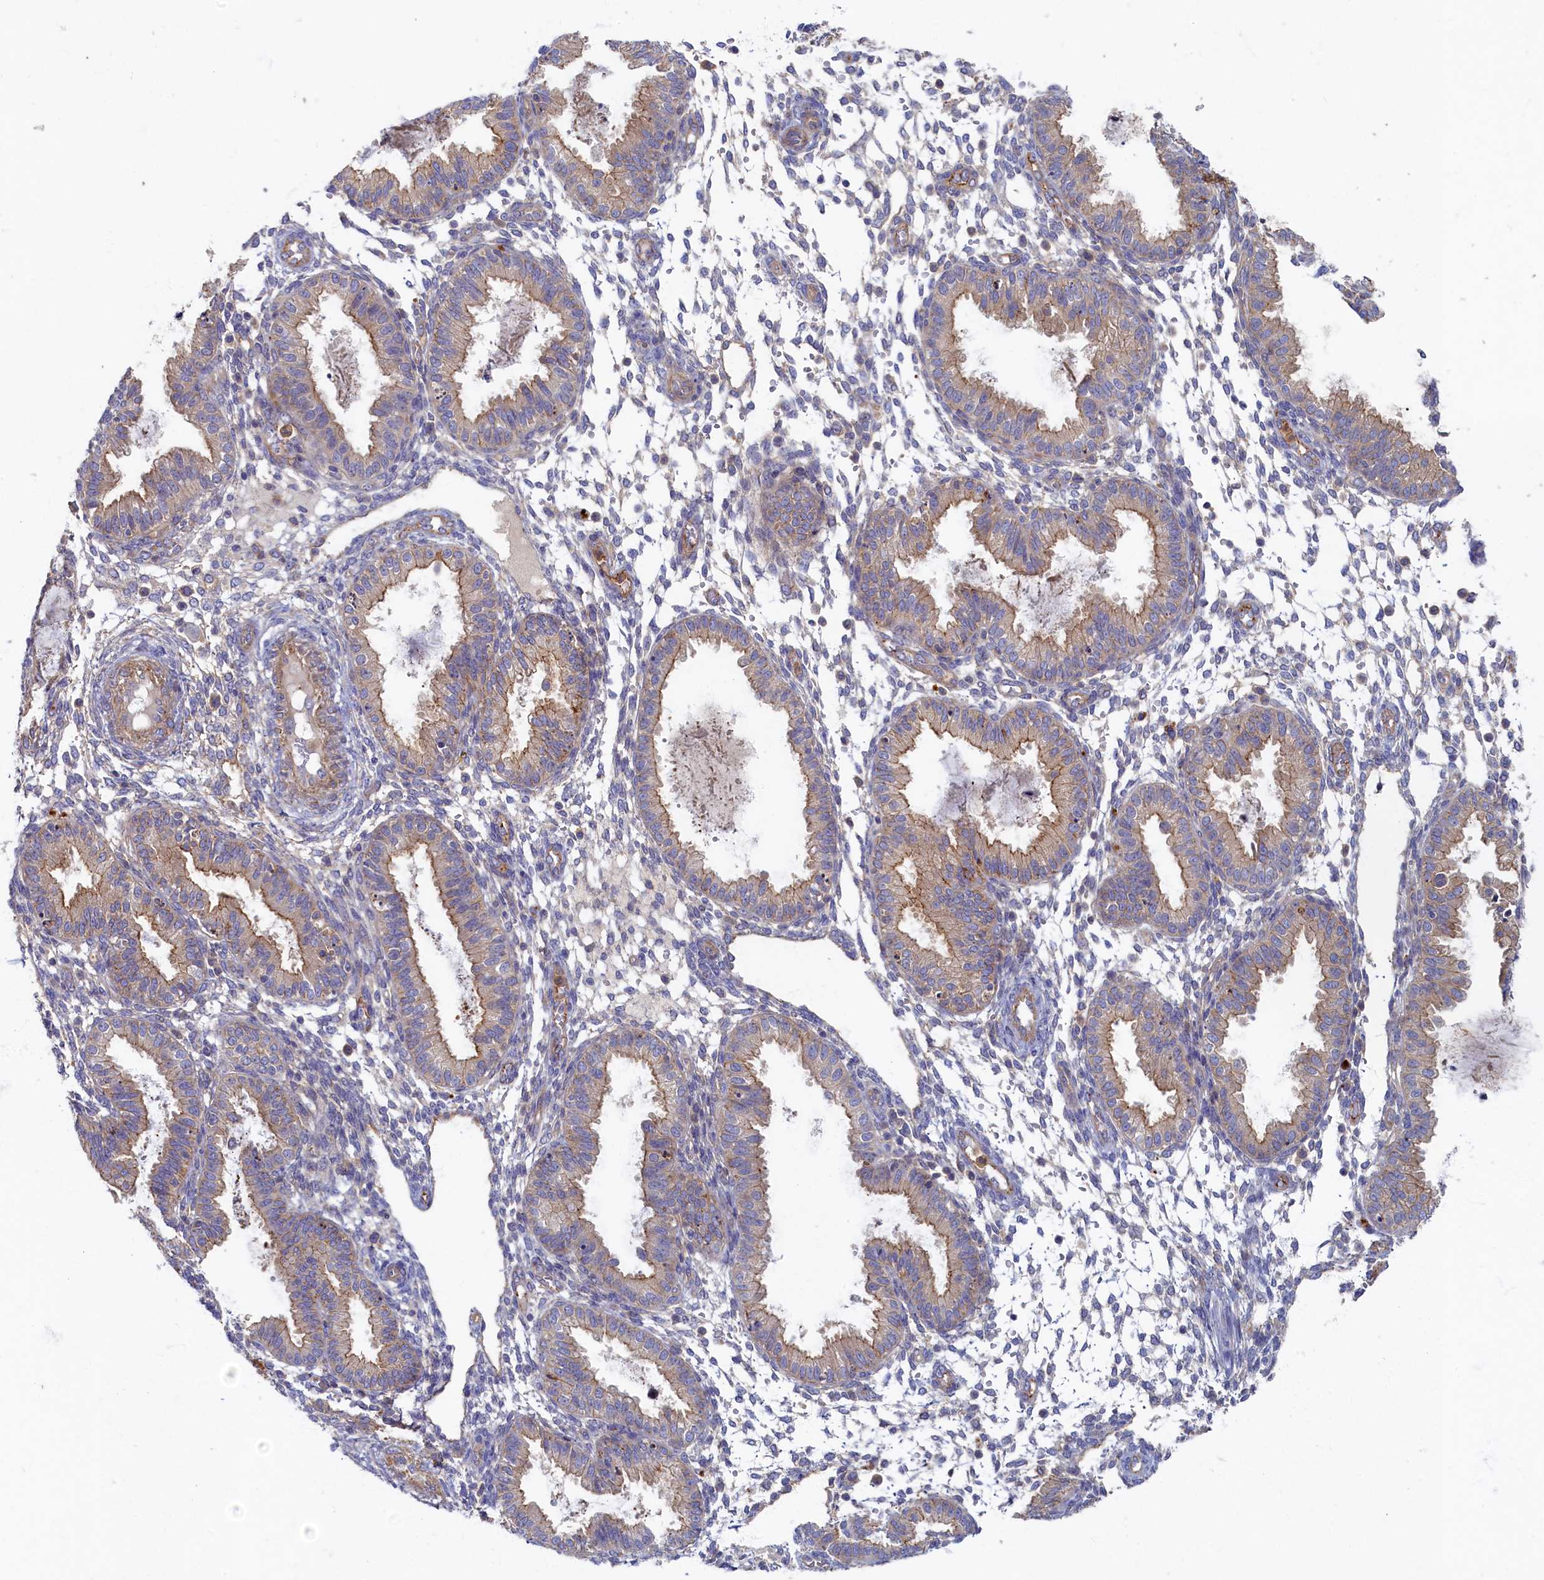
{"staining": {"intensity": "weak", "quantity": "<25%", "location": "cytoplasmic/membranous"}, "tissue": "endometrium", "cell_type": "Cells in endometrial stroma", "image_type": "normal", "snomed": [{"axis": "morphology", "description": "Normal tissue, NOS"}, {"axis": "topography", "description": "Endometrium"}], "caption": "There is no significant staining in cells in endometrial stroma of endometrium. The staining was performed using DAB to visualize the protein expression in brown, while the nuclei were stained in blue with hematoxylin (Magnification: 20x).", "gene": "PSMG2", "patient": {"sex": "female", "age": 33}}